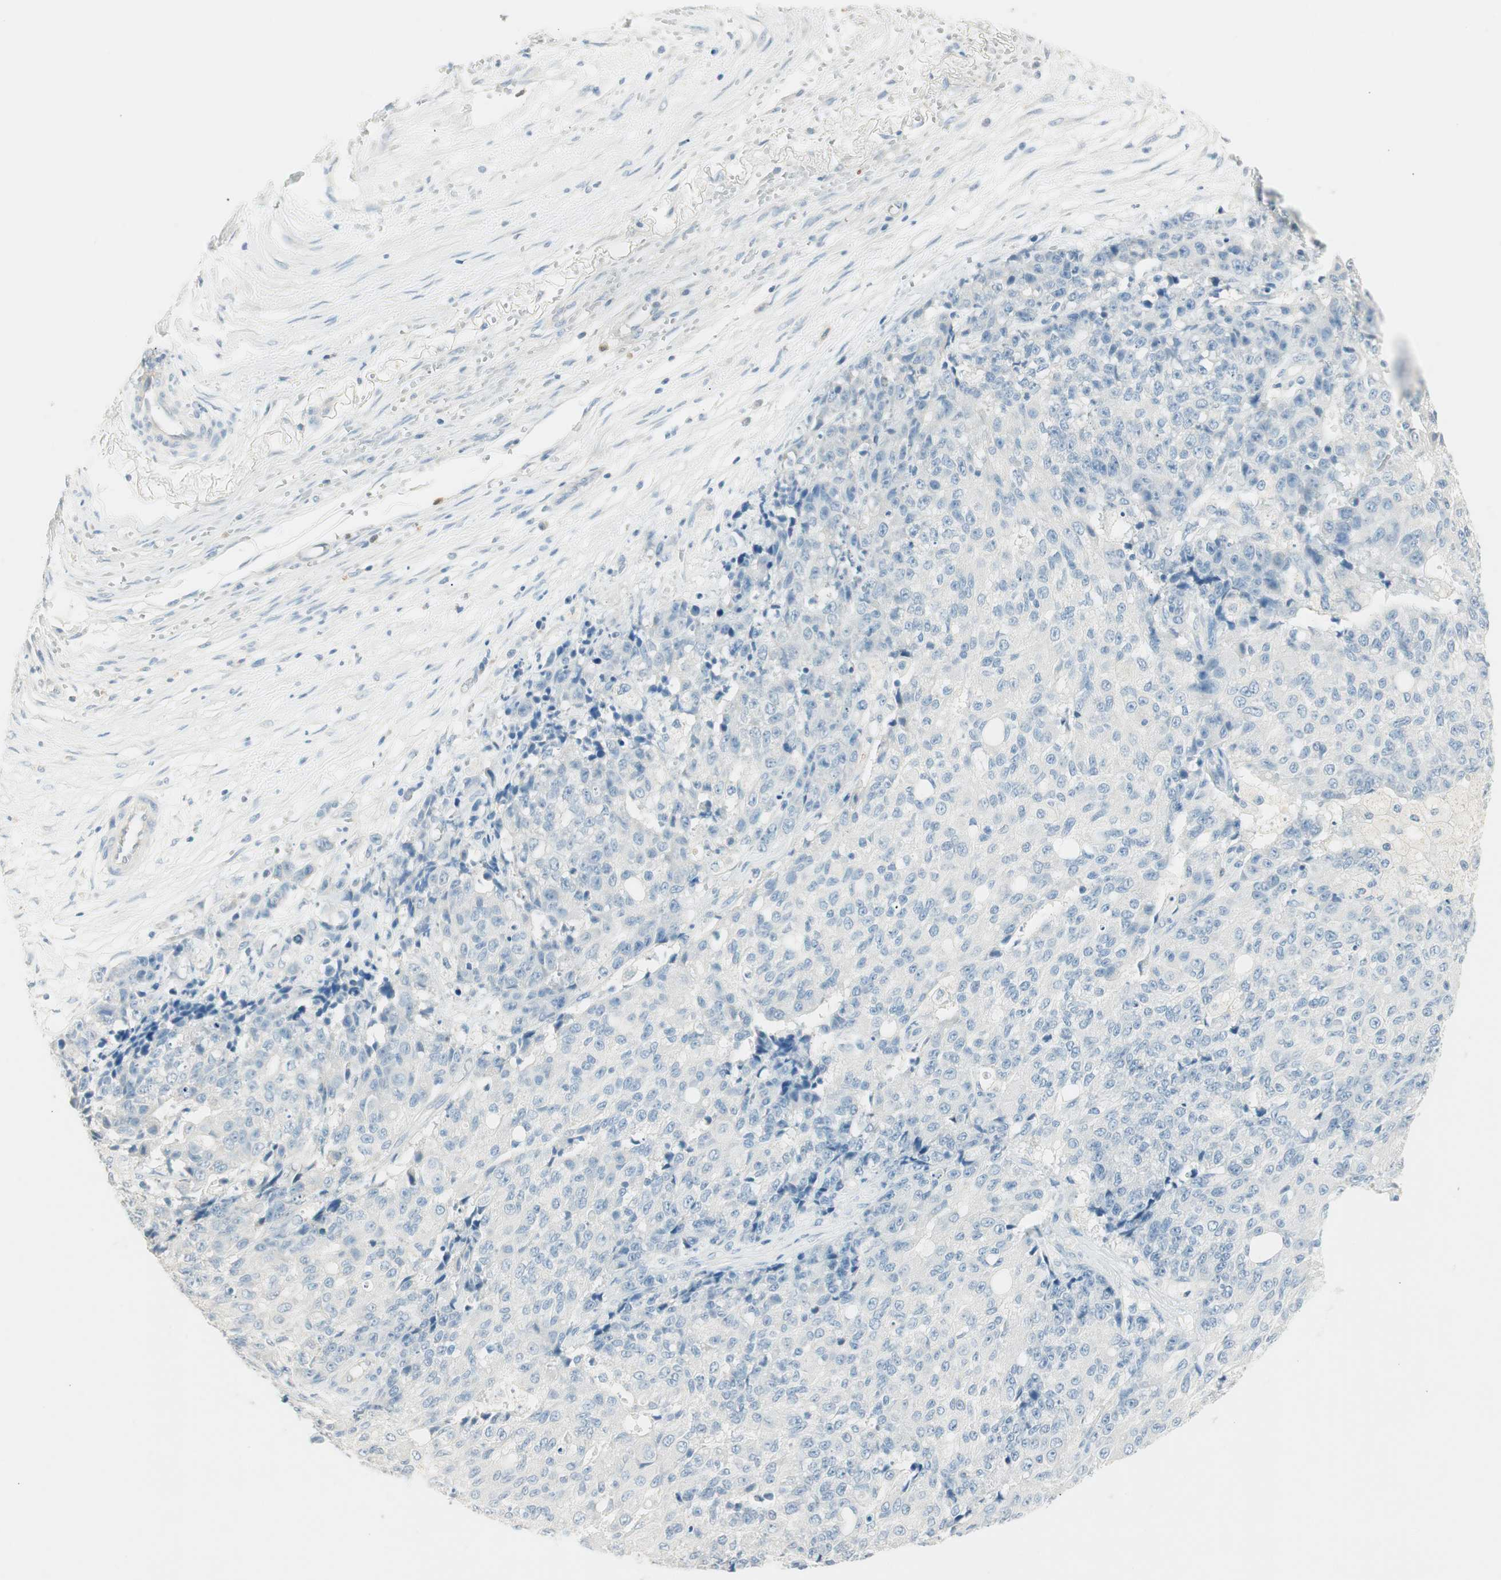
{"staining": {"intensity": "negative", "quantity": "none", "location": "none"}, "tissue": "ovarian cancer", "cell_type": "Tumor cells", "image_type": "cancer", "snomed": [{"axis": "morphology", "description": "Carcinoma, endometroid"}, {"axis": "topography", "description": "Ovary"}], "caption": "The histopathology image shows no staining of tumor cells in ovarian endometroid carcinoma.", "gene": "HPGD", "patient": {"sex": "female", "age": 42}}